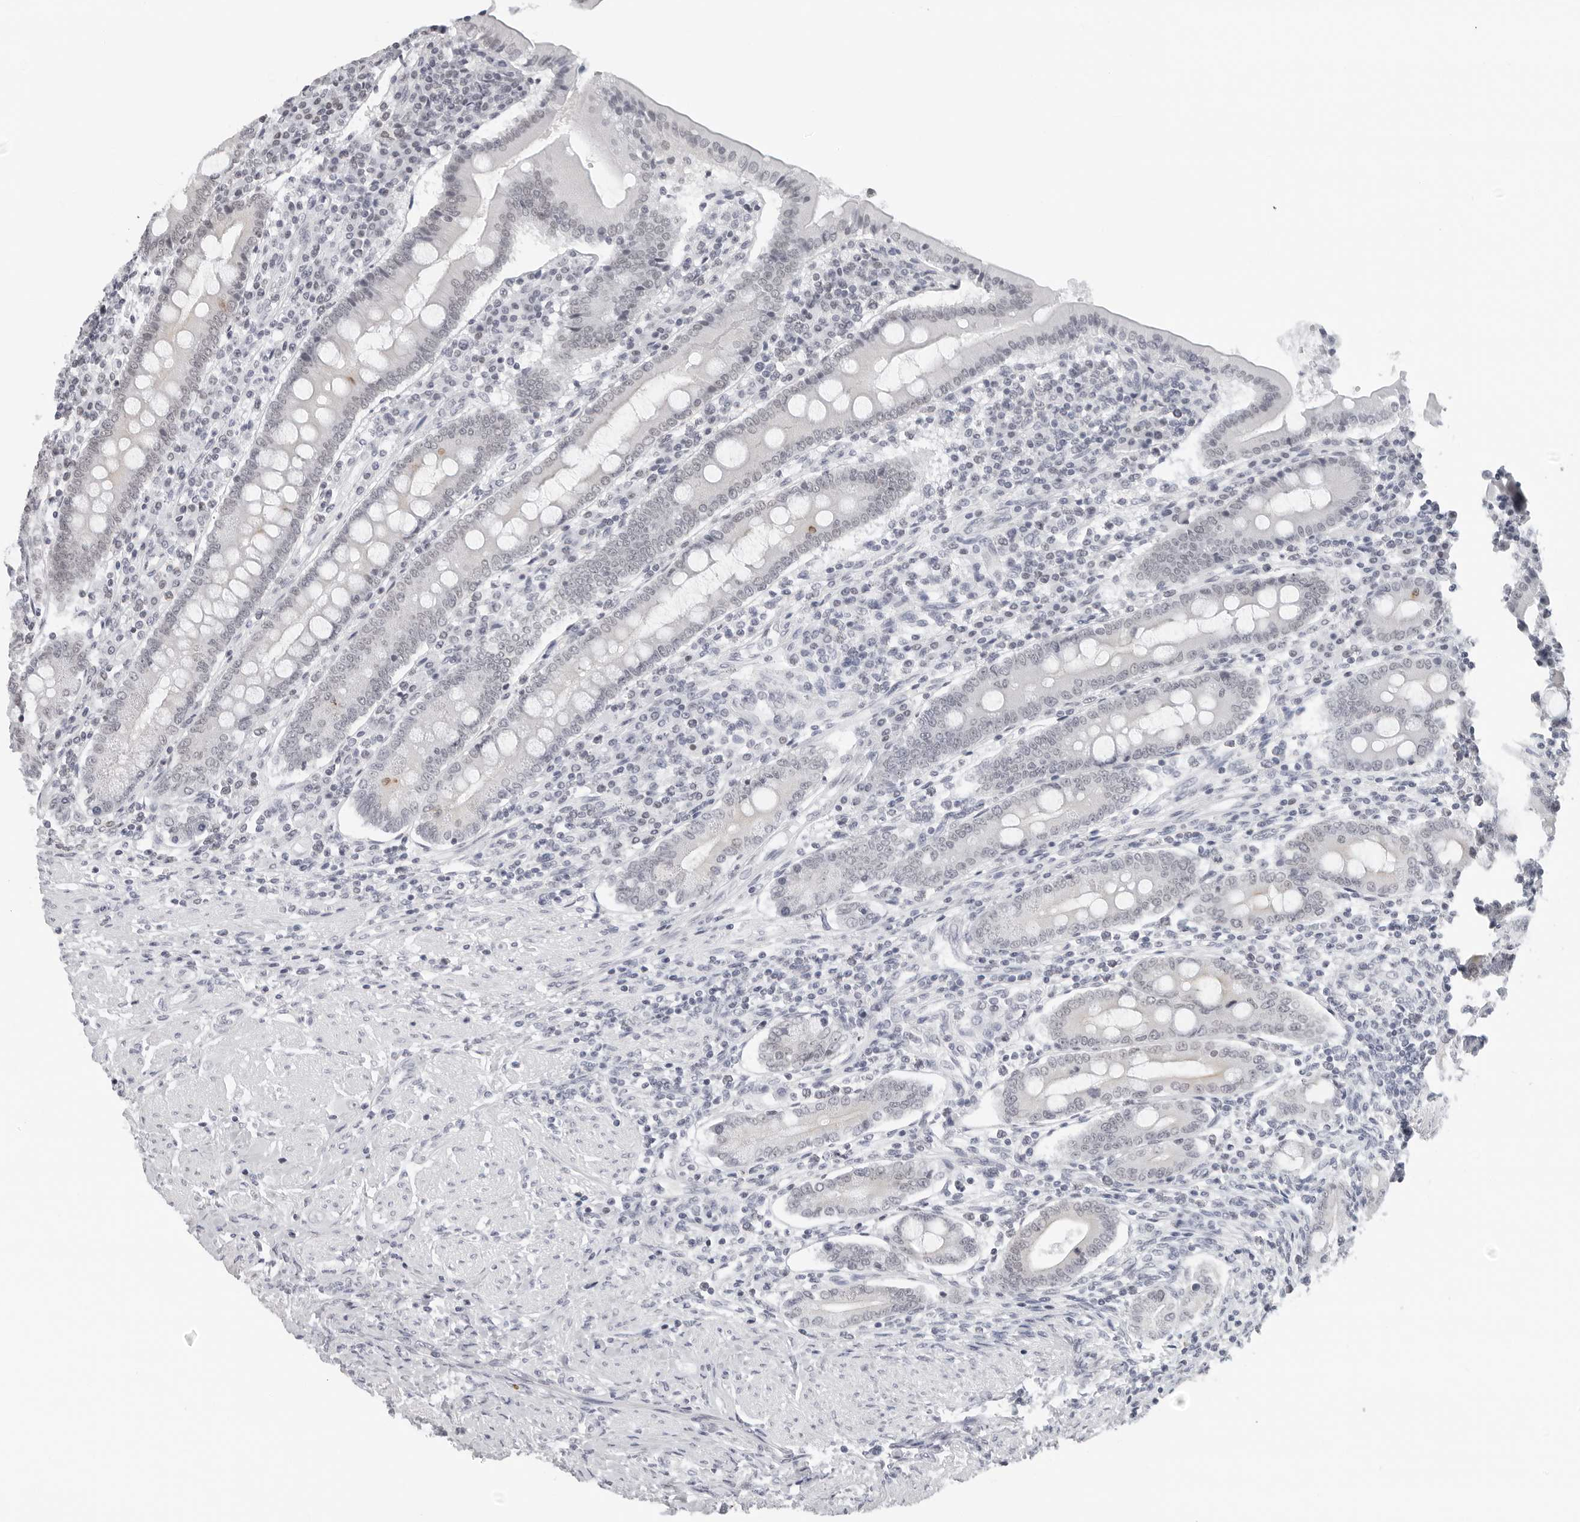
{"staining": {"intensity": "moderate", "quantity": "<25%", "location": "cytoplasmic/membranous"}, "tissue": "duodenum", "cell_type": "Glandular cells", "image_type": "normal", "snomed": [{"axis": "morphology", "description": "Normal tissue, NOS"}, {"axis": "morphology", "description": "Adenocarcinoma, NOS"}, {"axis": "topography", "description": "Pancreas"}, {"axis": "topography", "description": "Duodenum"}], "caption": "IHC (DAB (3,3'-diaminobenzidine)) staining of normal duodenum shows moderate cytoplasmic/membranous protein expression in approximately <25% of glandular cells. (IHC, brightfield microscopy, high magnification).", "gene": "FLG2", "patient": {"sex": "male", "age": 50}}